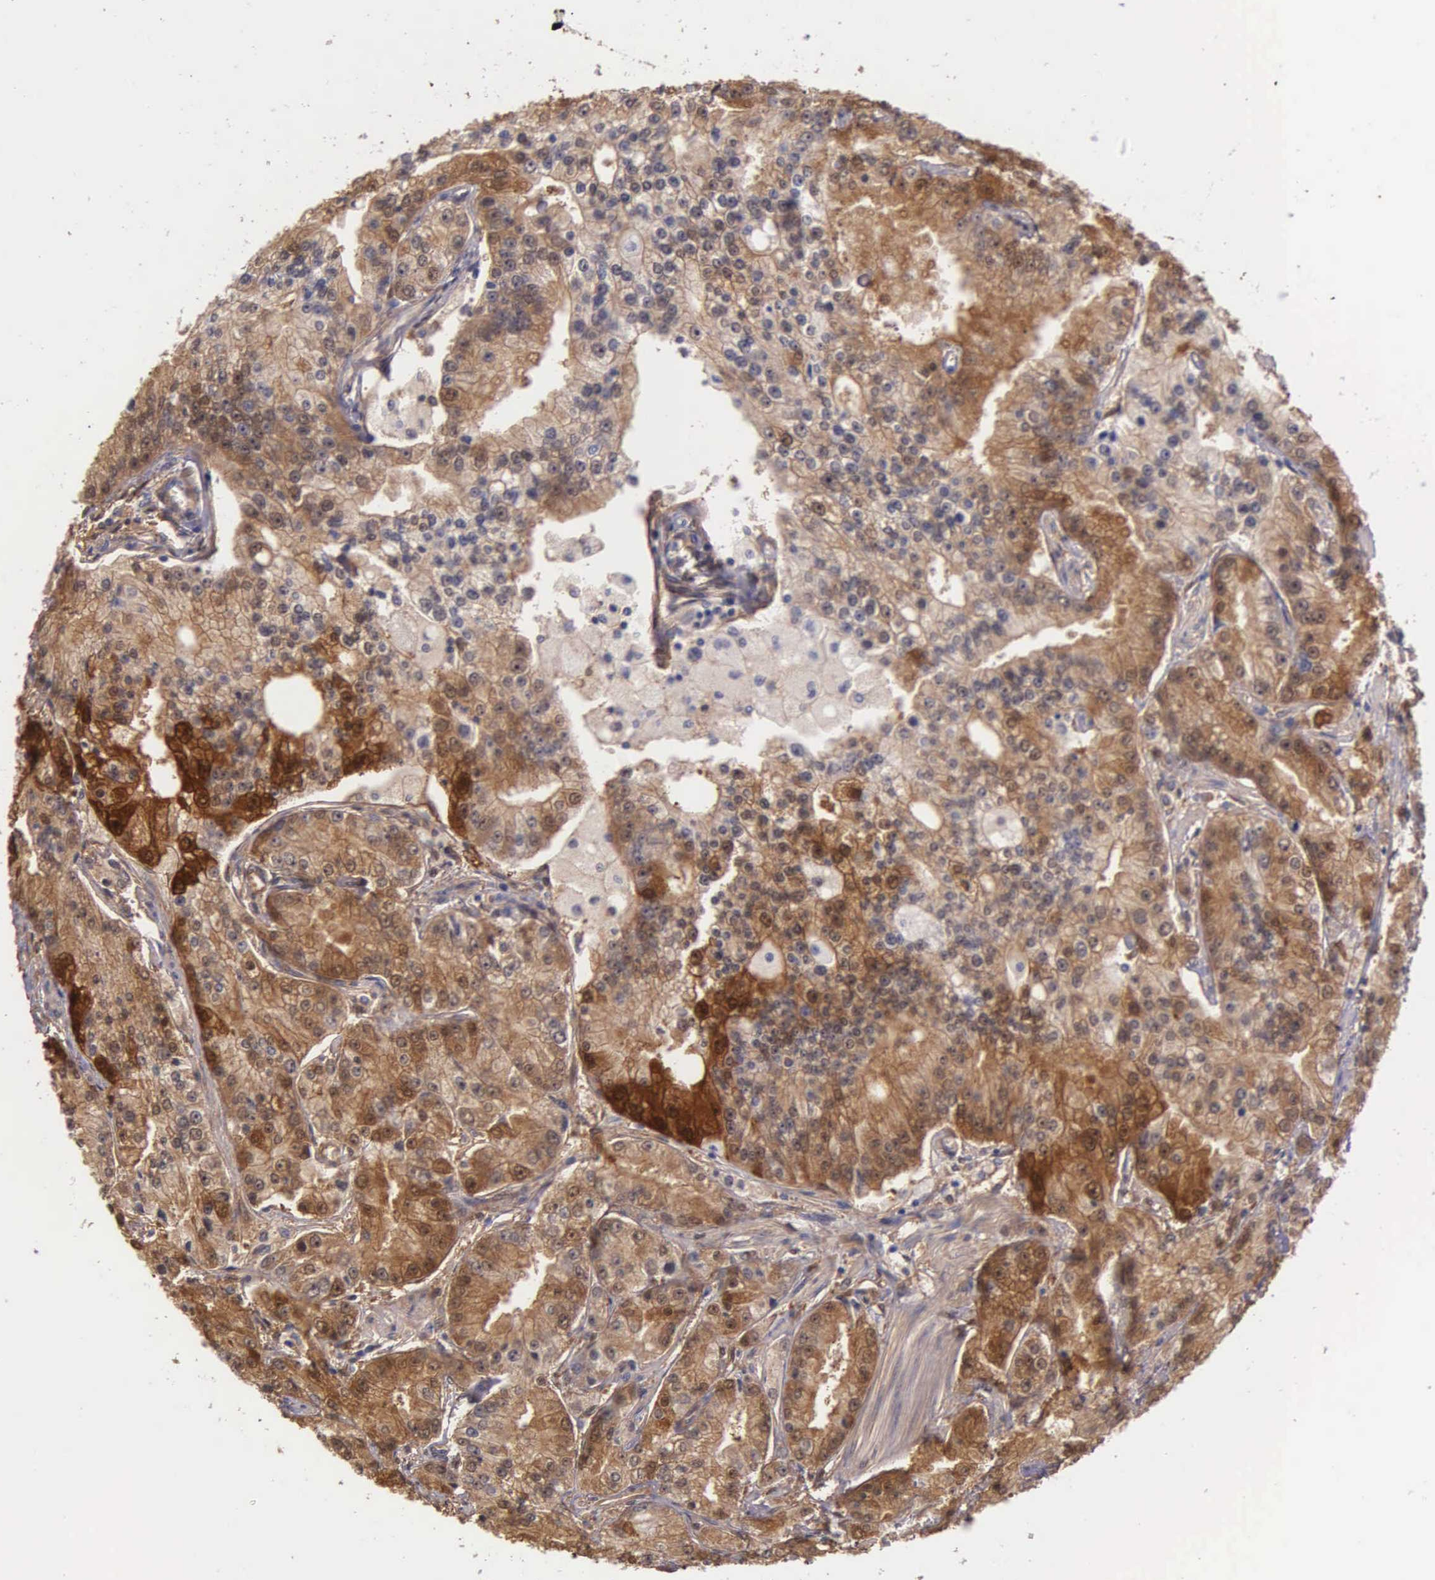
{"staining": {"intensity": "moderate", "quantity": "25%-75%", "location": "cytoplasmic/membranous"}, "tissue": "prostate cancer", "cell_type": "Tumor cells", "image_type": "cancer", "snomed": [{"axis": "morphology", "description": "Adenocarcinoma, Medium grade"}, {"axis": "topography", "description": "Prostate"}], "caption": "Immunohistochemistry (DAB (3,3'-diaminobenzidine)) staining of human prostate adenocarcinoma (medium-grade) displays moderate cytoplasmic/membranous protein staining in approximately 25%-75% of tumor cells.", "gene": "GSTT2", "patient": {"sex": "male", "age": 72}}